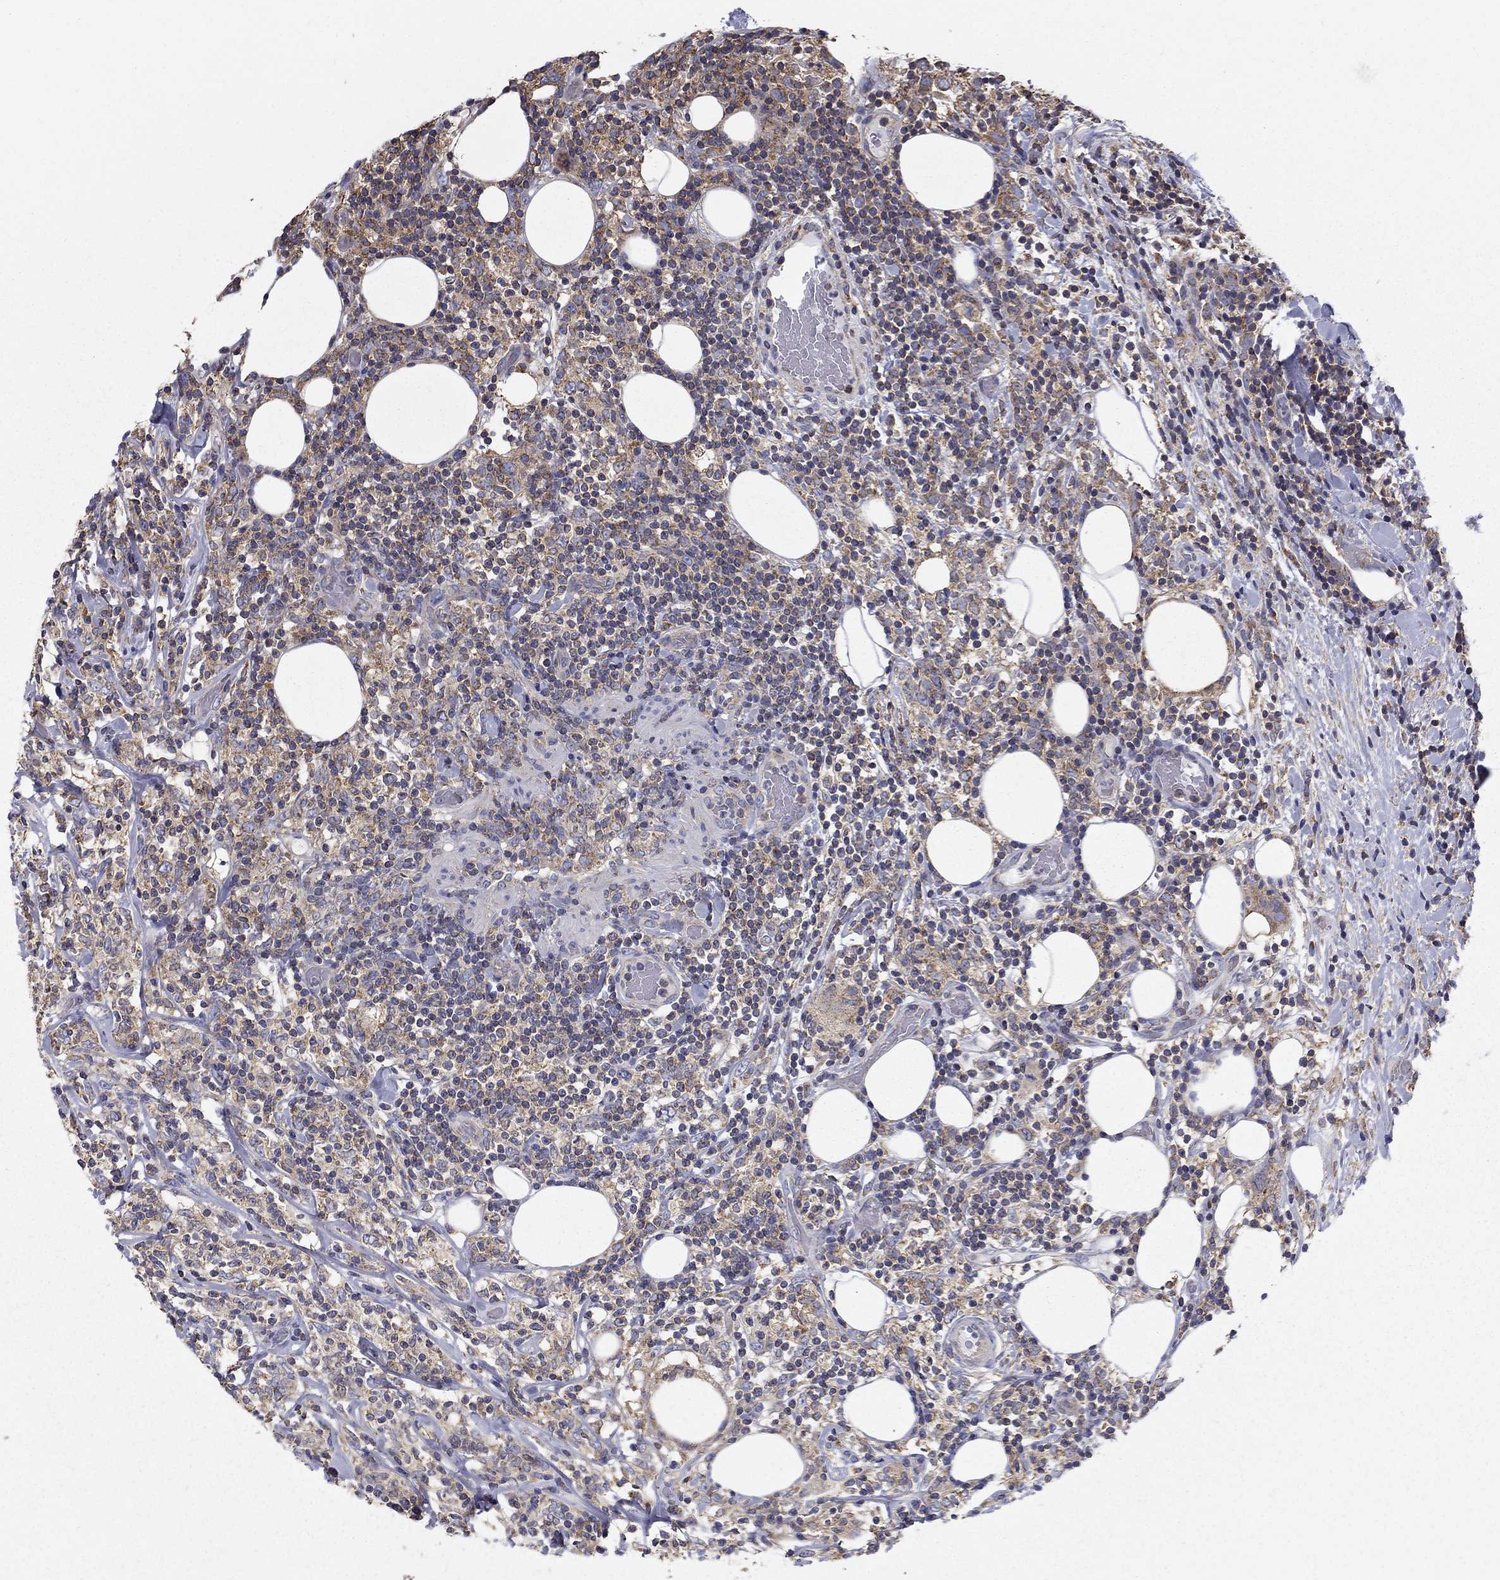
{"staining": {"intensity": "negative", "quantity": "none", "location": "none"}, "tissue": "lymphoma", "cell_type": "Tumor cells", "image_type": "cancer", "snomed": [{"axis": "morphology", "description": "Malignant lymphoma, non-Hodgkin's type, High grade"}, {"axis": "topography", "description": "Lymph node"}], "caption": "This is an immunohistochemistry micrograph of high-grade malignant lymphoma, non-Hodgkin's type. There is no staining in tumor cells.", "gene": "NME5", "patient": {"sex": "female", "age": 84}}